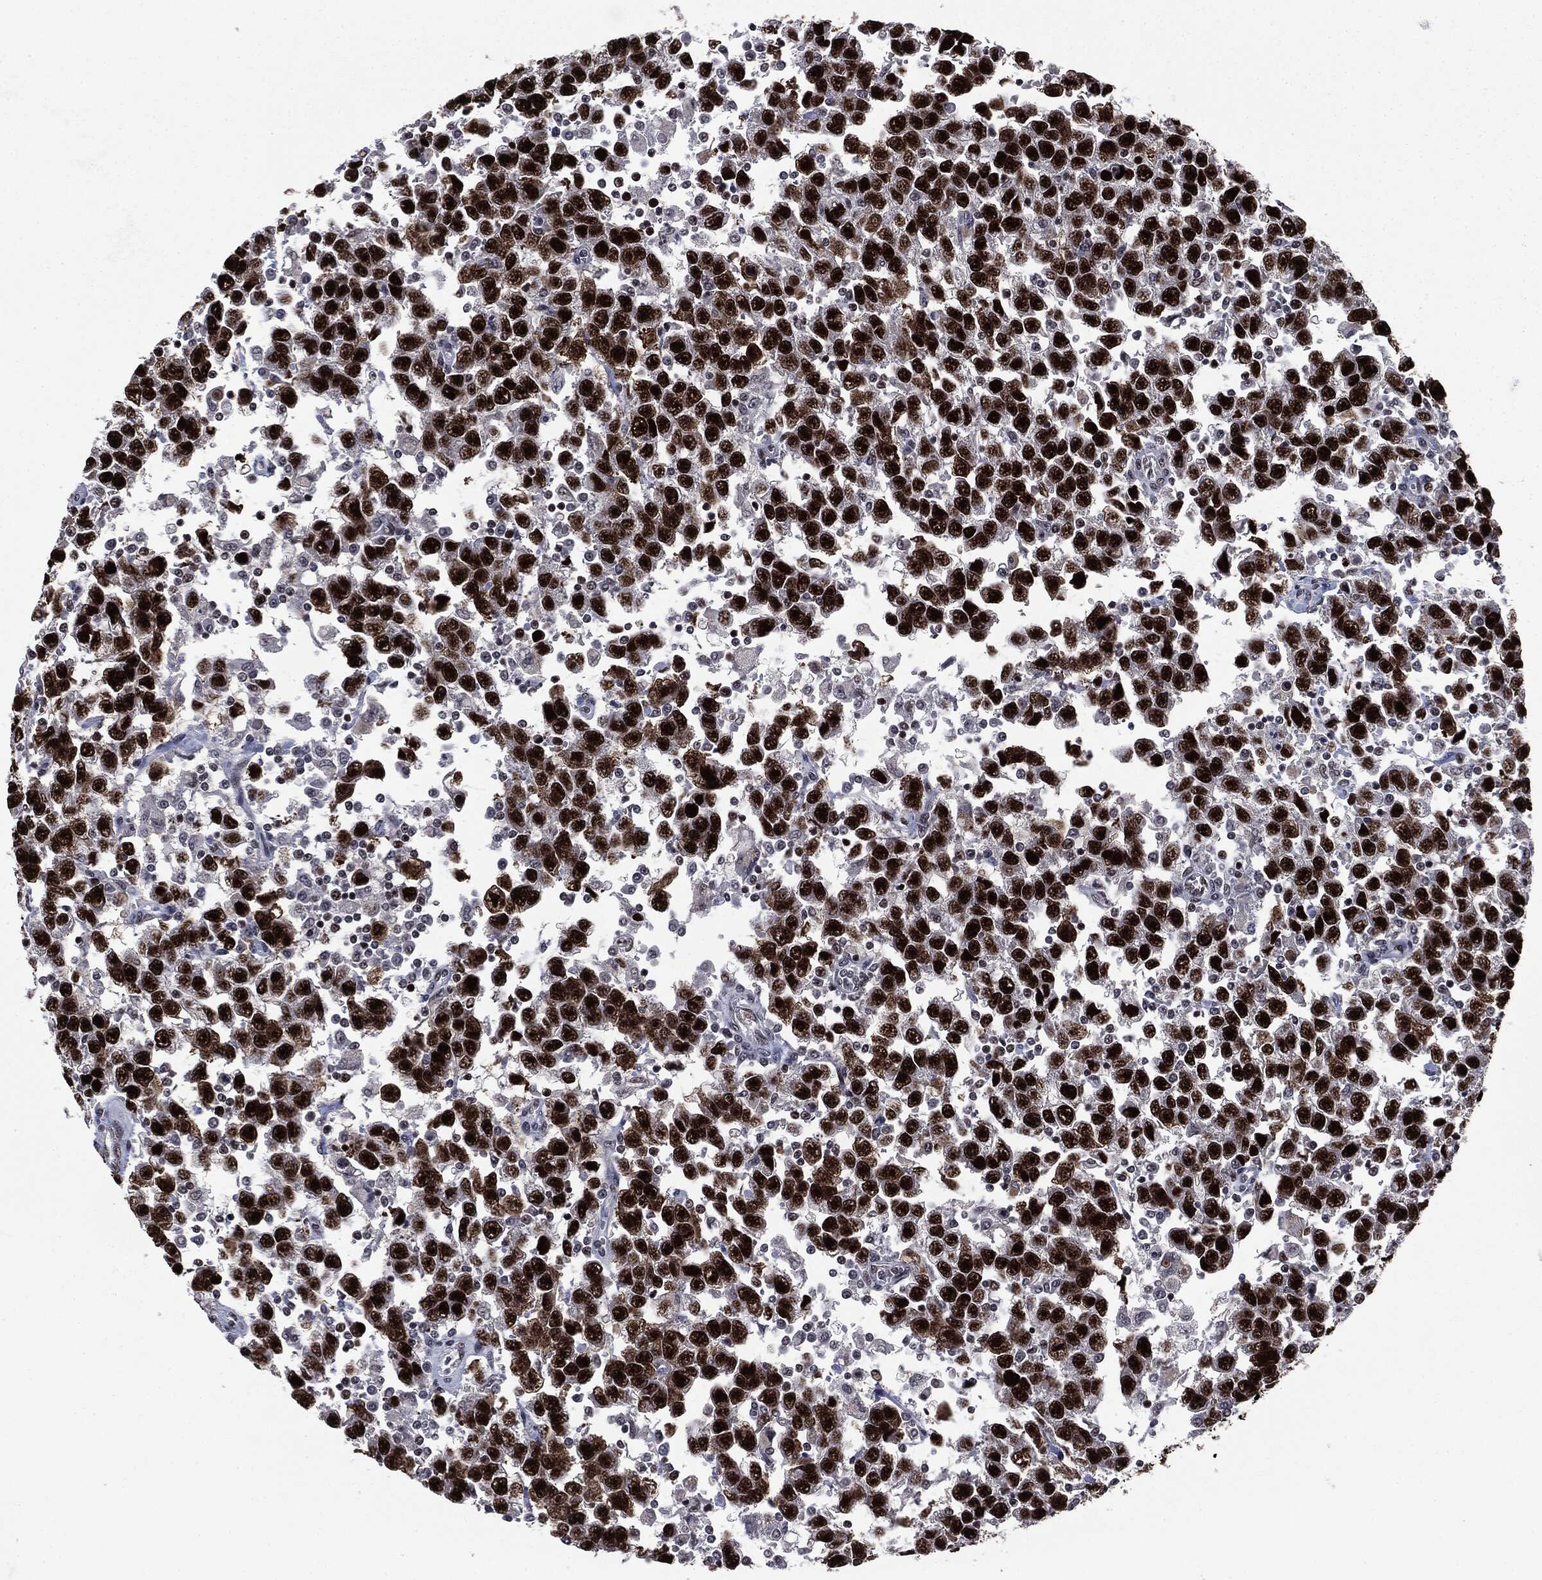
{"staining": {"intensity": "strong", "quantity": ">75%", "location": "nuclear"}, "tissue": "testis cancer", "cell_type": "Tumor cells", "image_type": "cancer", "snomed": [{"axis": "morphology", "description": "Seminoma, NOS"}, {"axis": "topography", "description": "Testis"}], "caption": "Immunohistochemical staining of testis cancer exhibits high levels of strong nuclear protein positivity in approximately >75% of tumor cells.", "gene": "MSH2", "patient": {"sex": "male", "age": 41}}